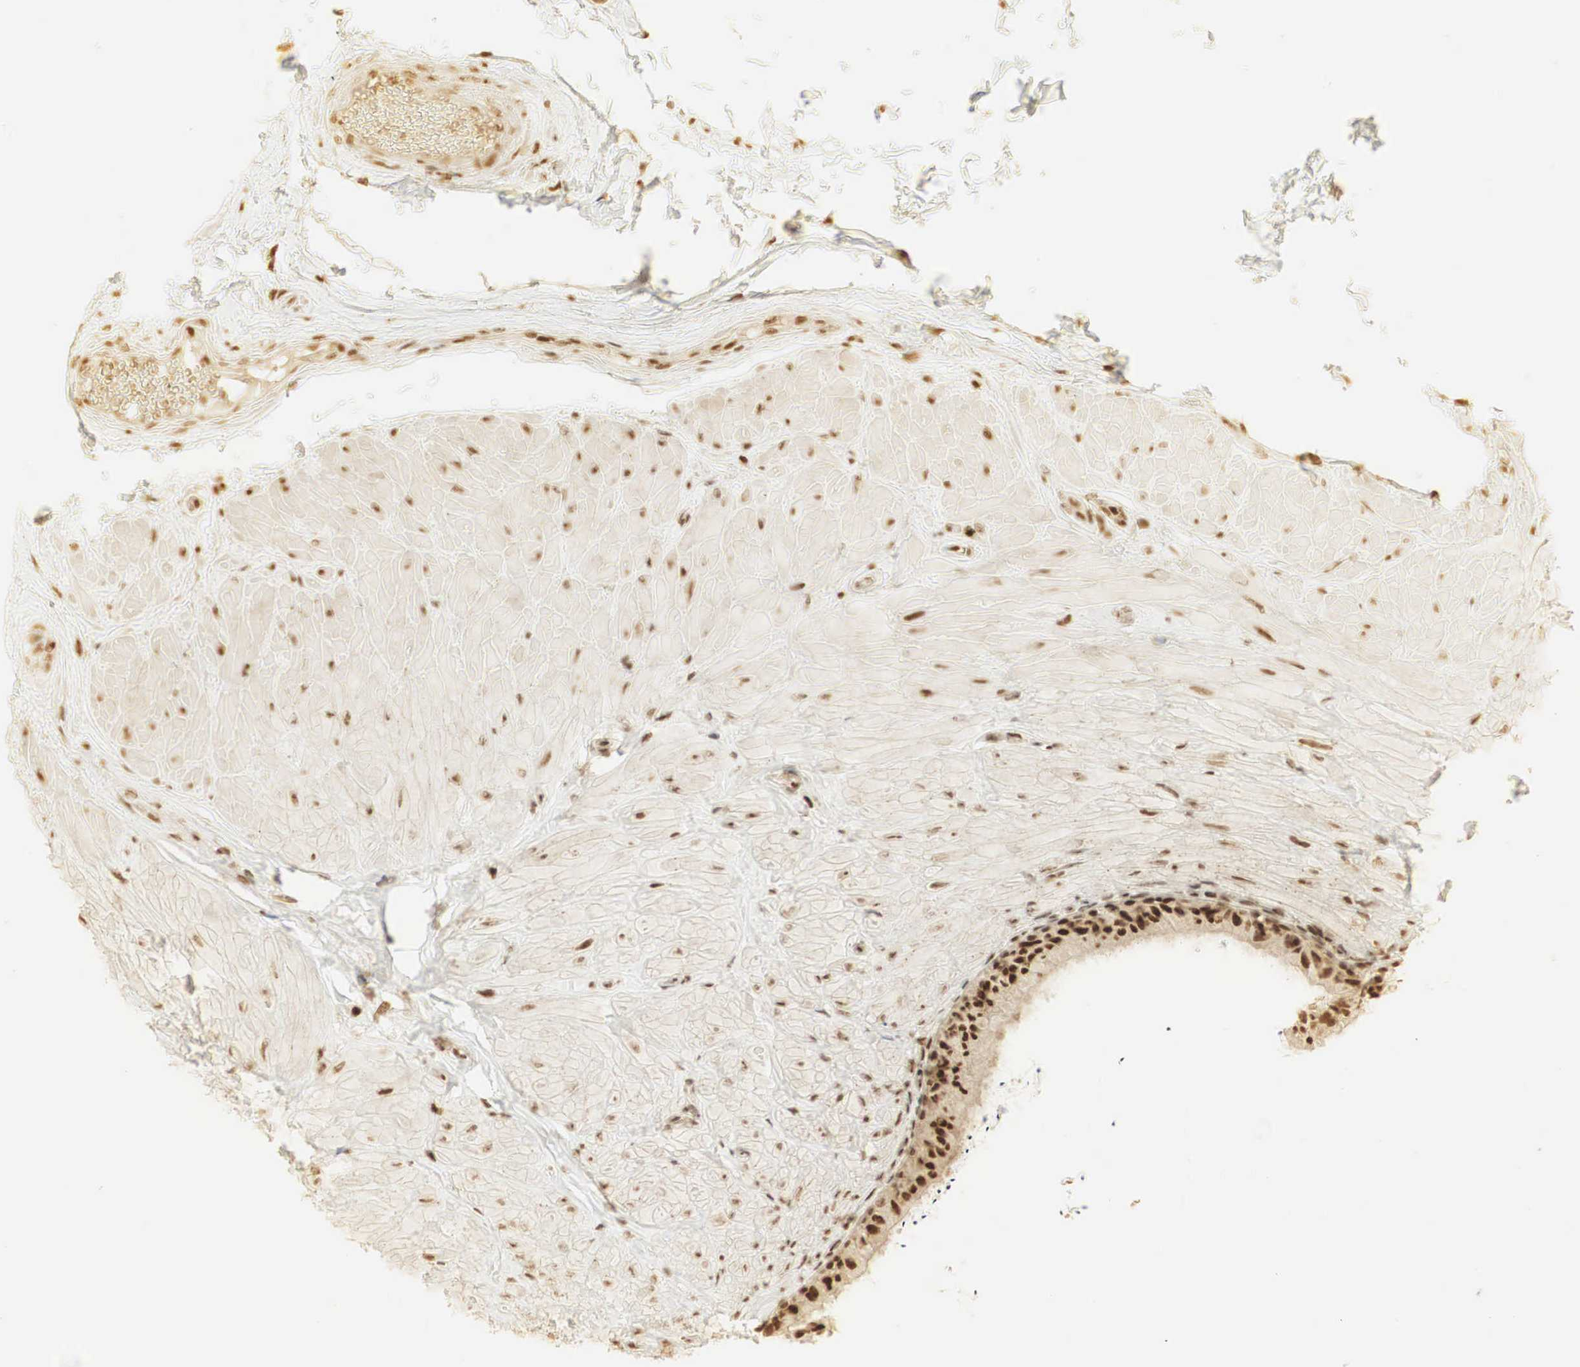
{"staining": {"intensity": "strong", "quantity": ">75%", "location": "cytoplasmic/membranous,nuclear"}, "tissue": "epididymis", "cell_type": "Glandular cells", "image_type": "normal", "snomed": [{"axis": "morphology", "description": "Normal tissue, NOS"}, {"axis": "topography", "description": "Epididymis"}], "caption": "Glandular cells reveal strong cytoplasmic/membranous,nuclear expression in approximately >75% of cells in normal epididymis.", "gene": "RNF113A", "patient": {"sex": "male", "age": 52}}